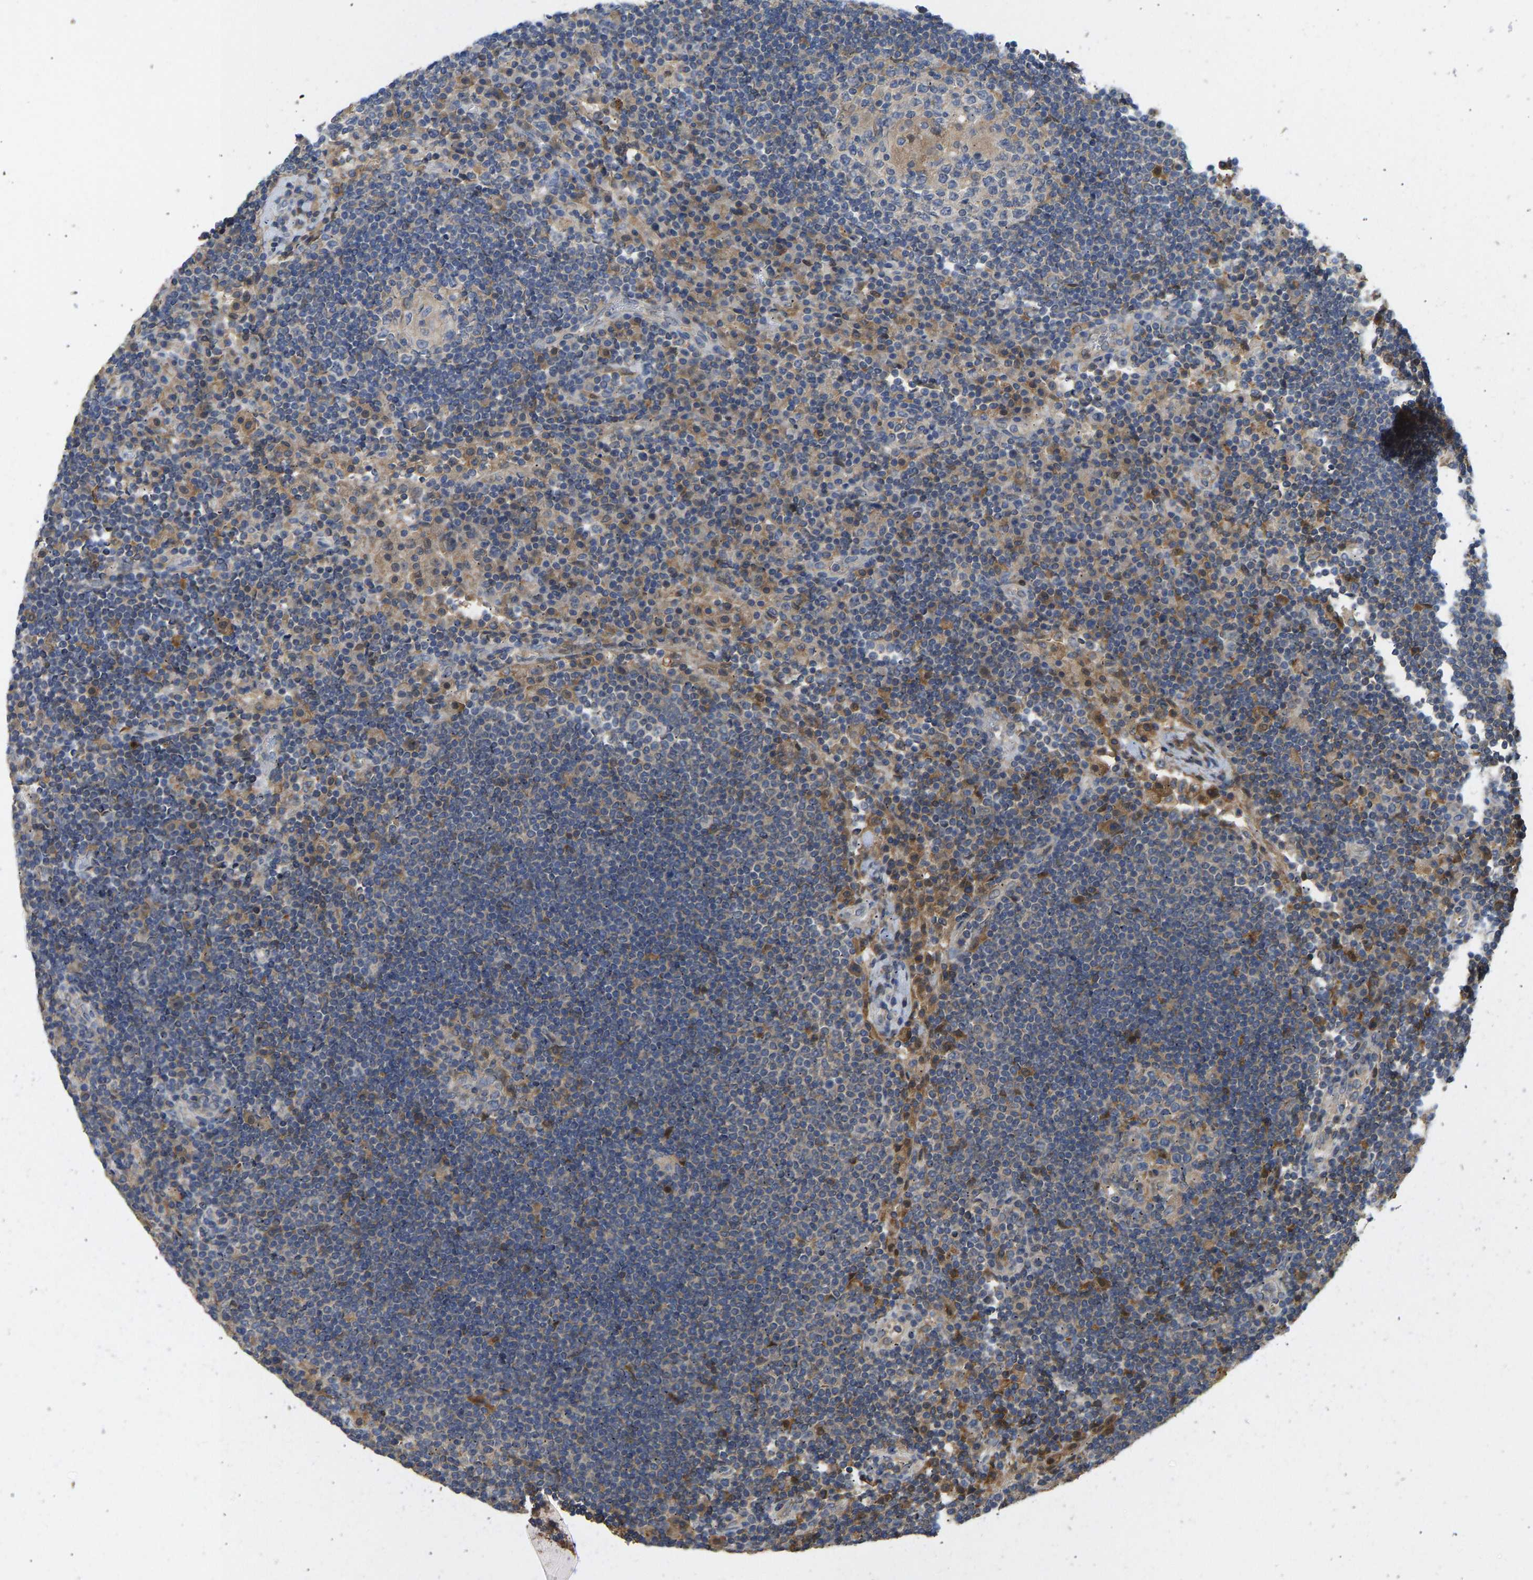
{"staining": {"intensity": "weak", "quantity": "25%-75%", "location": "cytoplasmic/membranous"}, "tissue": "lymph node", "cell_type": "Germinal center cells", "image_type": "normal", "snomed": [{"axis": "morphology", "description": "Normal tissue, NOS"}, {"axis": "topography", "description": "Lymph node"}], "caption": "The immunohistochemical stain labels weak cytoplasmic/membranous positivity in germinal center cells of unremarkable lymph node. The staining is performed using DAB (3,3'-diaminobenzidine) brown chromogen to label protein expression. The nuclei are counter-stained blue using hematoxylin.", "gene": "VCPKMT", "patient": {"sex": "female", "age": 53}}